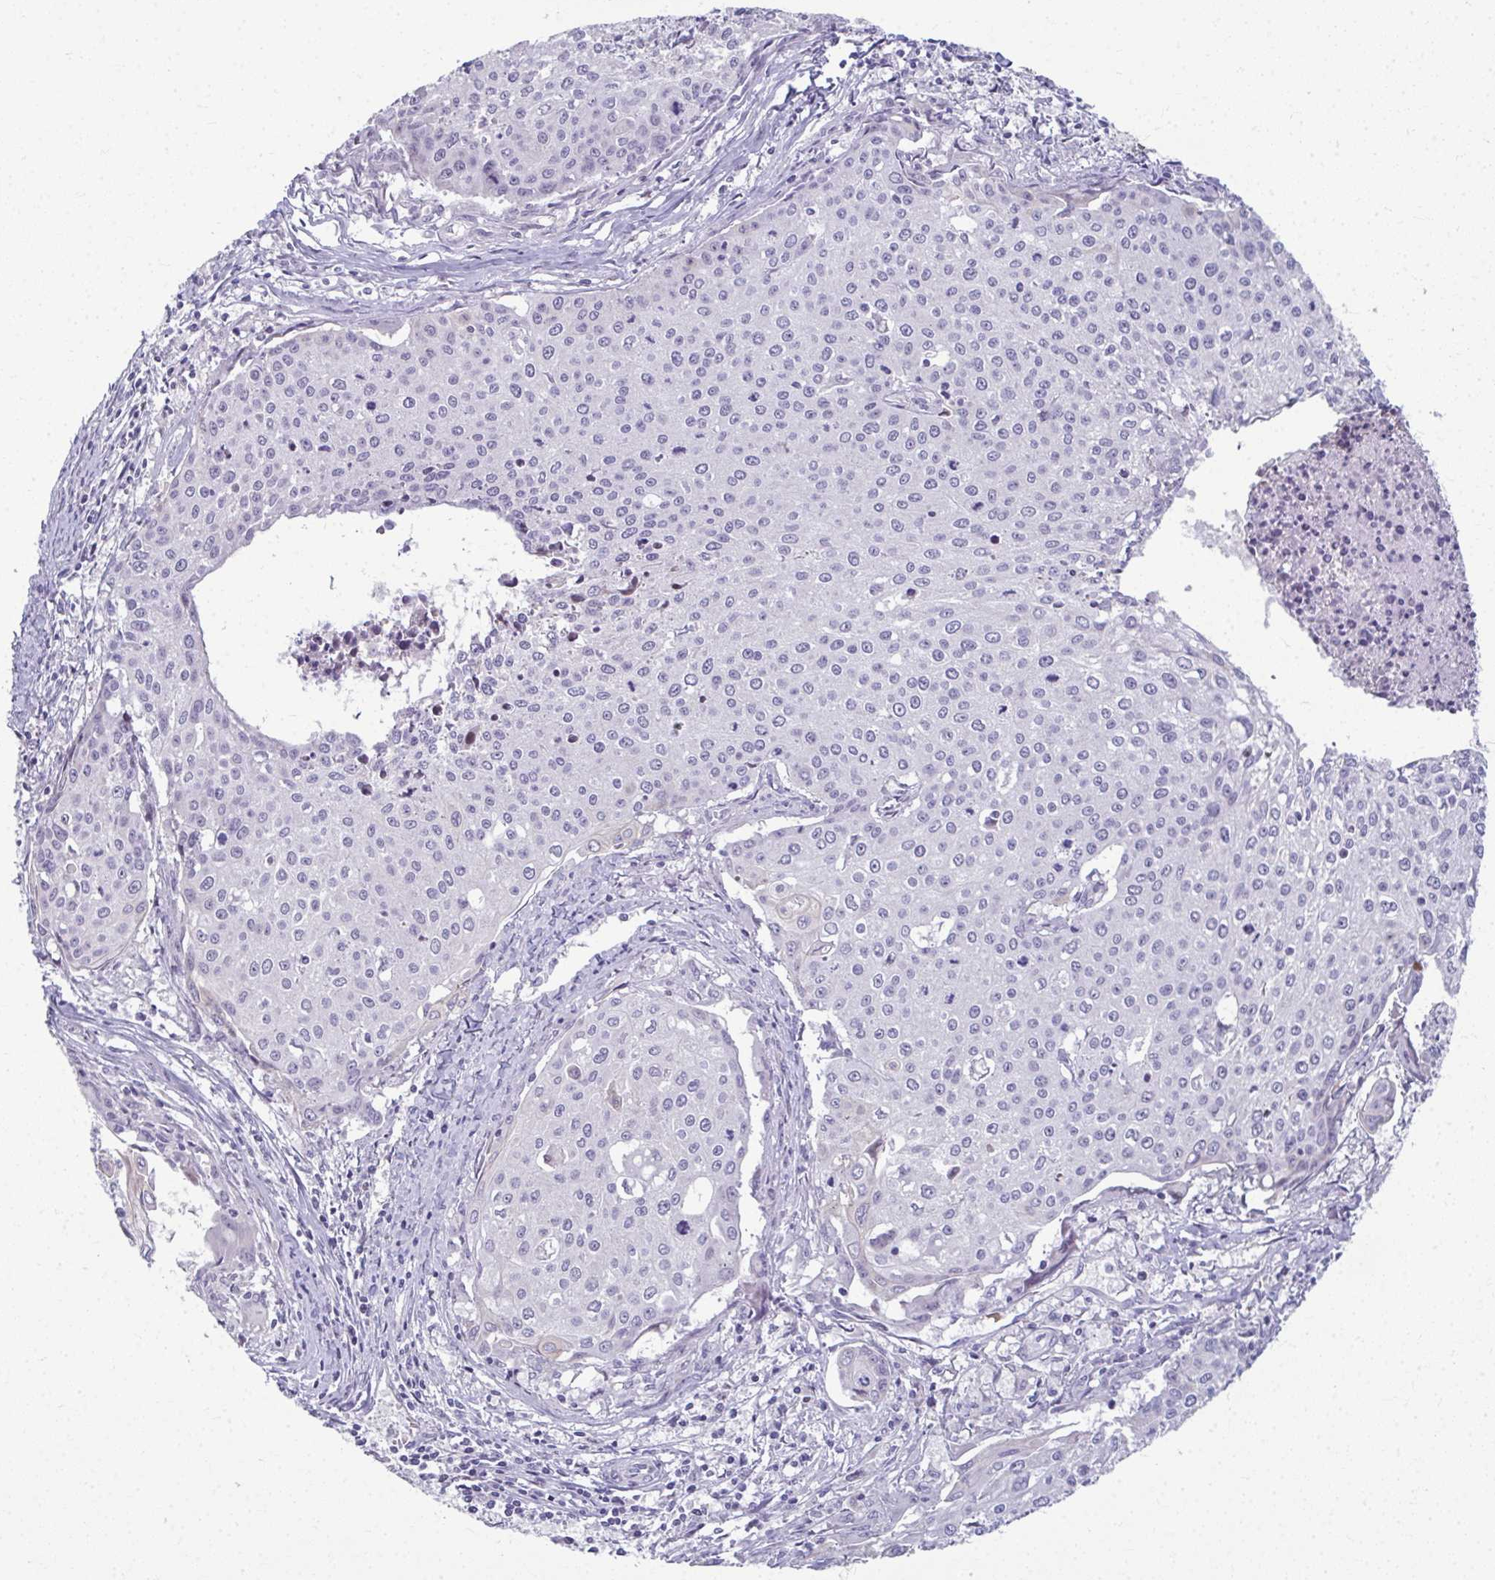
{"staining": {"intensity": "negative", "quantity": "none", "location": "none"}, "tissue": "cervical cancer", "cell_type": "Tumor cells", "image_type": "cancer", "snomed": [{"axis": "morphology", "description": "Squamous cell carcinoma, NOS"}, {"axis": "topography", "description": "Cervix"}], "caption": "Human cervical cancer stained for a protein using IHC displays no positivity in tumor cells.", "gene": "ODF1", "patient": {"sex": "female", "age": 38}}